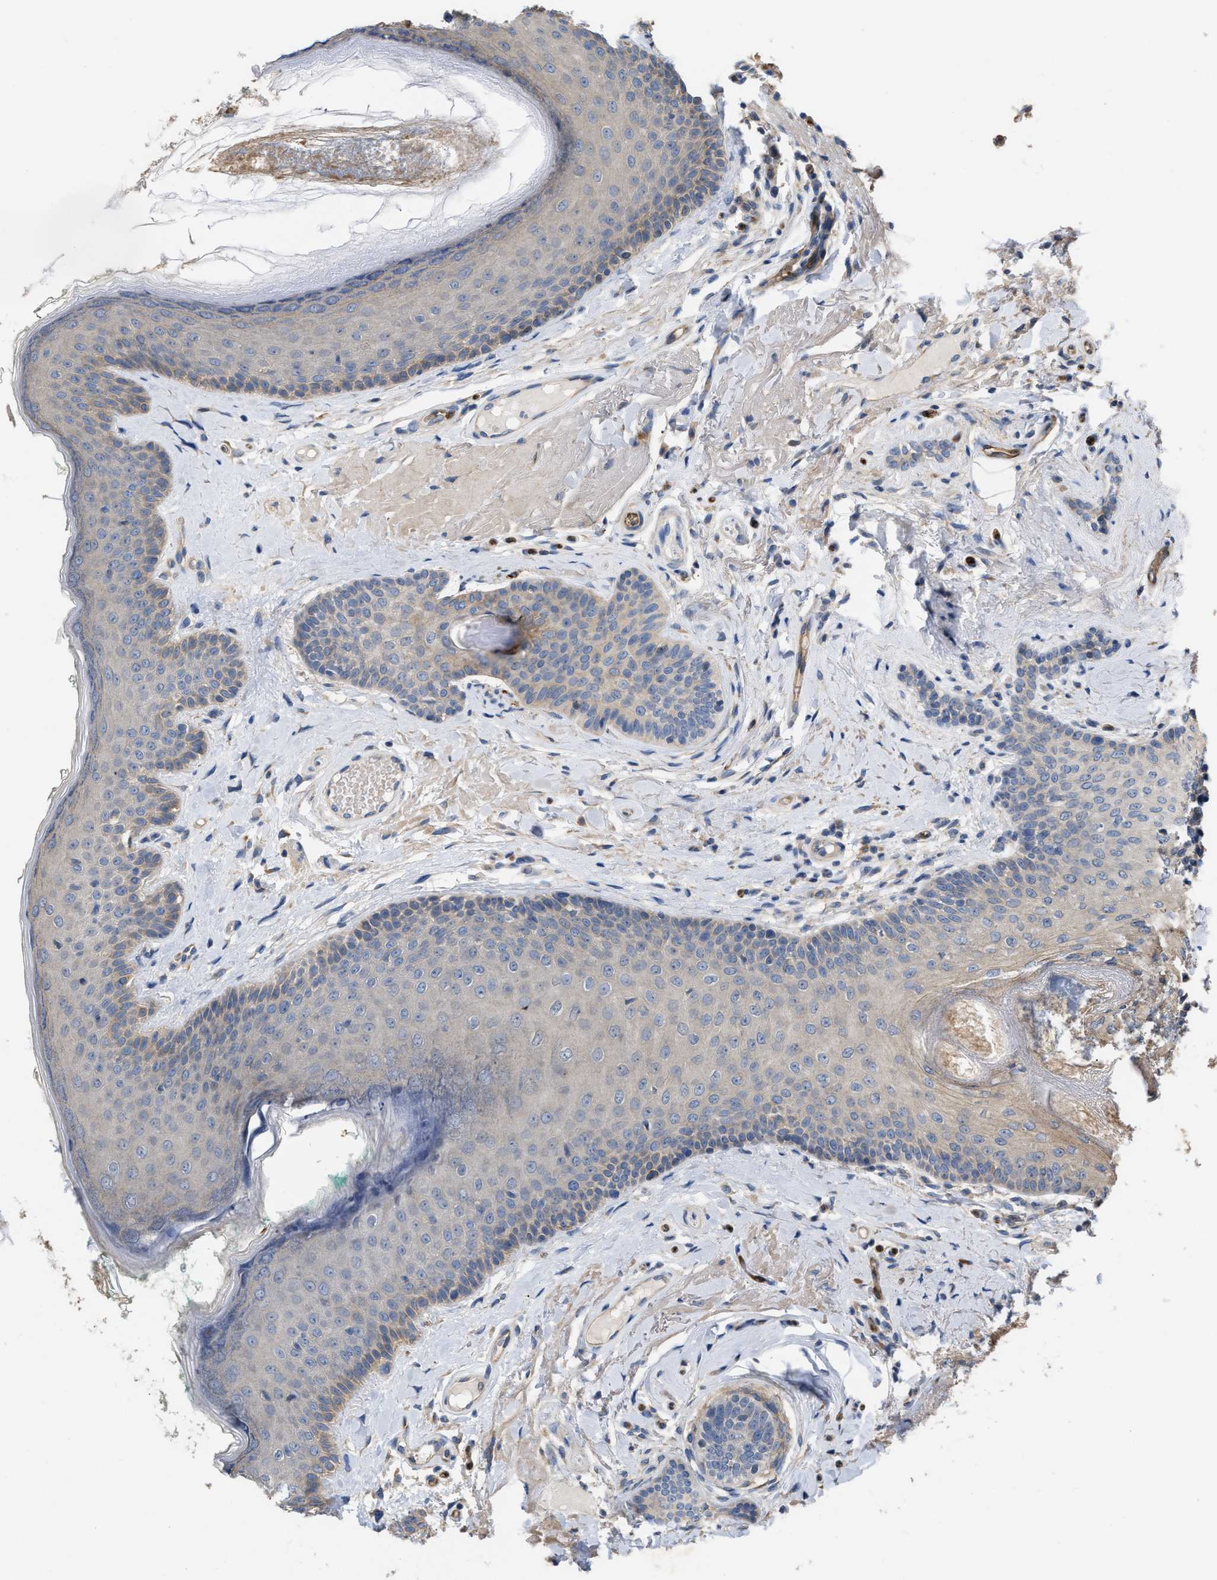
{"staining": {"intensity": "weak", "quantity": "25%-75%", "location": "cytoplasmic/membranous"}, "tissue": "oral mucosa", "cell_type": "Squamous epithelial cells", "image_type": "normal", "snomed": [{"axis": "morphology", "description": "Normal tissue, NOS"}, {"axis": "topography", "description": "Skin"}, {"axis": "topography", "description": "Oral tissue"}], "caption": "Immunohistochemical staining of benign human oral mucosa shows low levels of weak cytoplasmic/membranous expression in approximately 25%-75% of squamous epithelial cells. (Stains: DAB in brown, nuclei in blue, Microscopy: brightfield microscopy at high magnification).", "gene": "SLC4A11", "patient": {"sex": "male", "age": 84}}